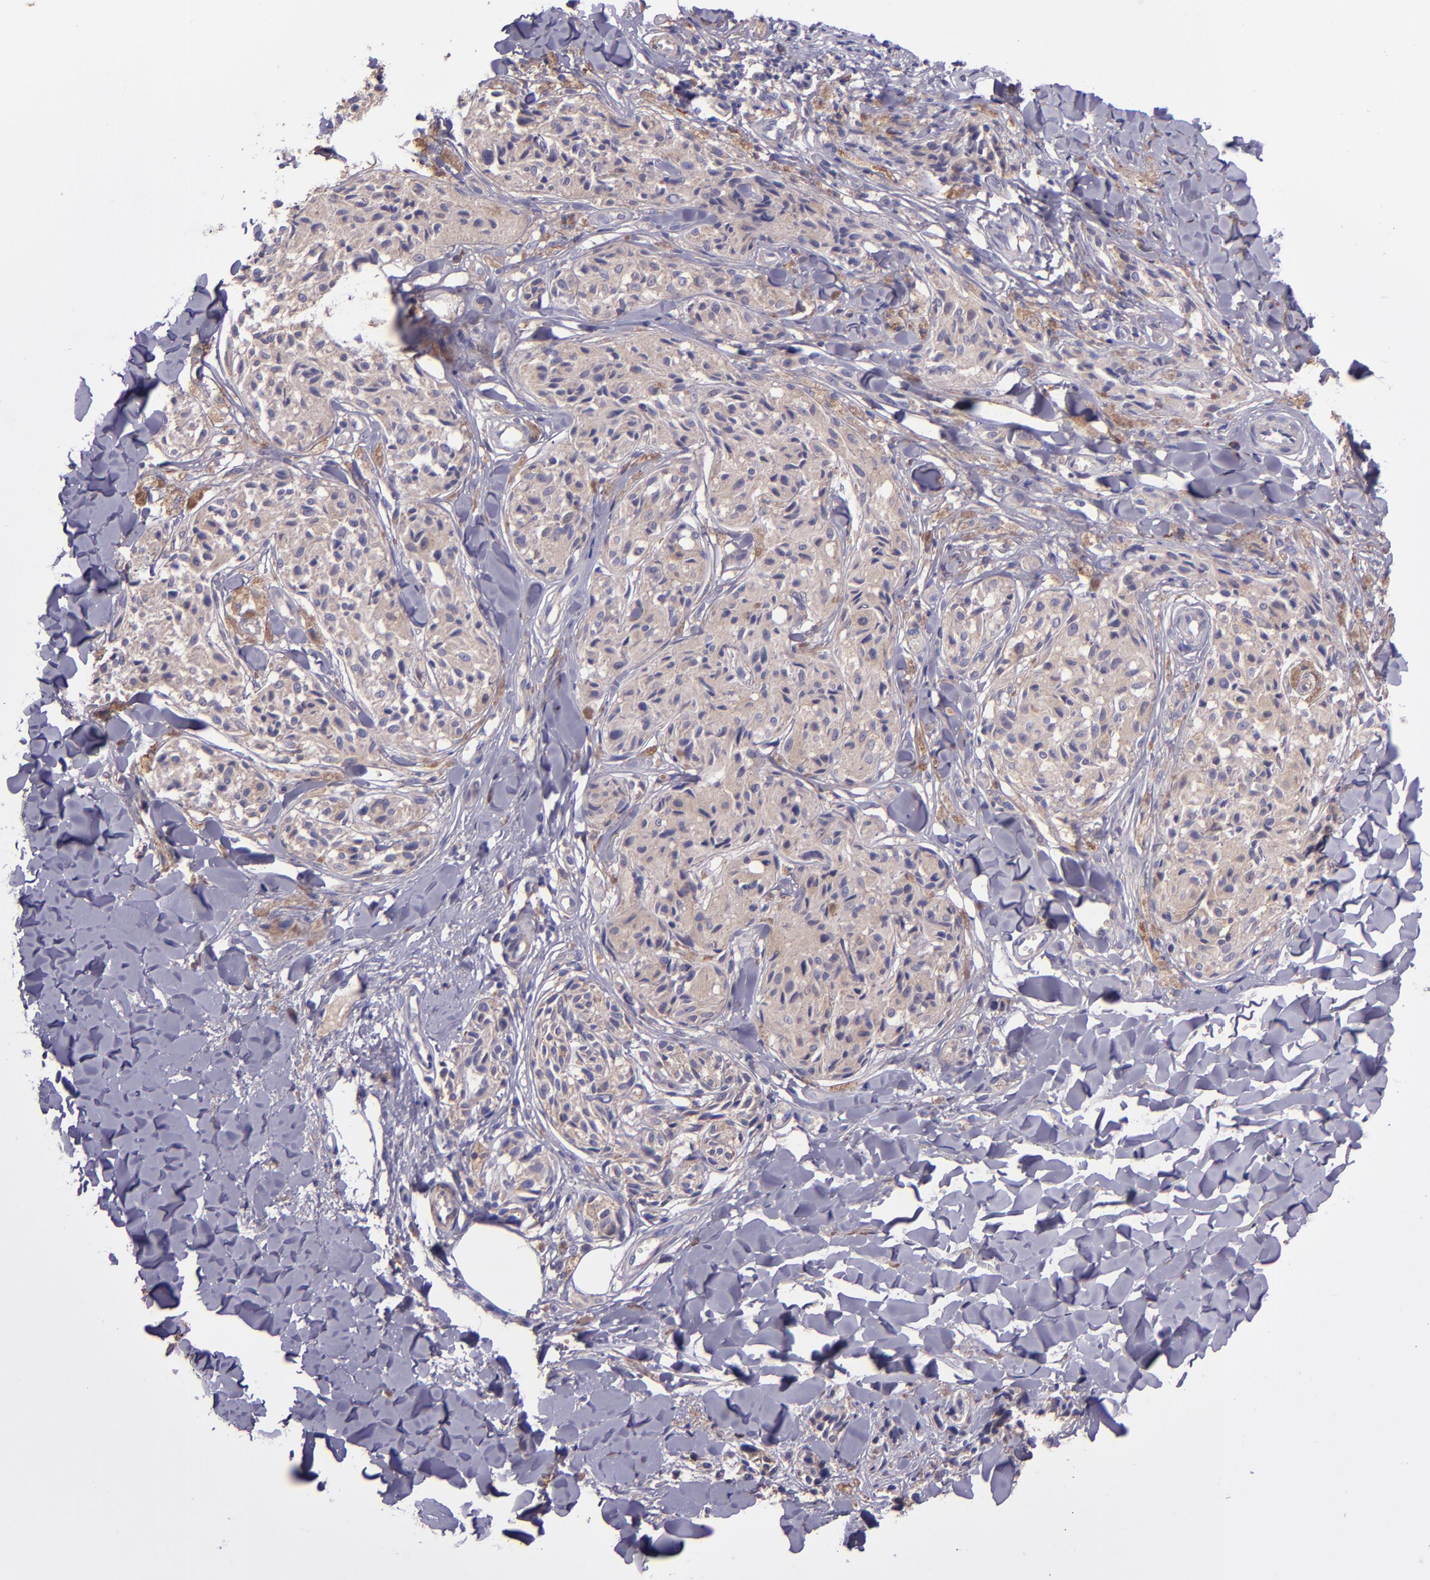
{"staining": {"intensity": "weak", "quantity": ">75%", "location": "cytoplasmic/membranous"}, "tissue": "melanoma", "cell_type": "Tumor cells", "image_type": "cancer", "snomed": [{"axis": "morphology", "description": "Malignant melanoma, Metastatic site"}, {"axis": "topography", "description": "Skin"}], "caption": "Protein expression analysis of human melanoma reveals weak cytoplasmic/membranous staining in approximately >75% of tumor cells.", "gene": "WASHC1", "patient": {"sex": "female", "age": 66}}